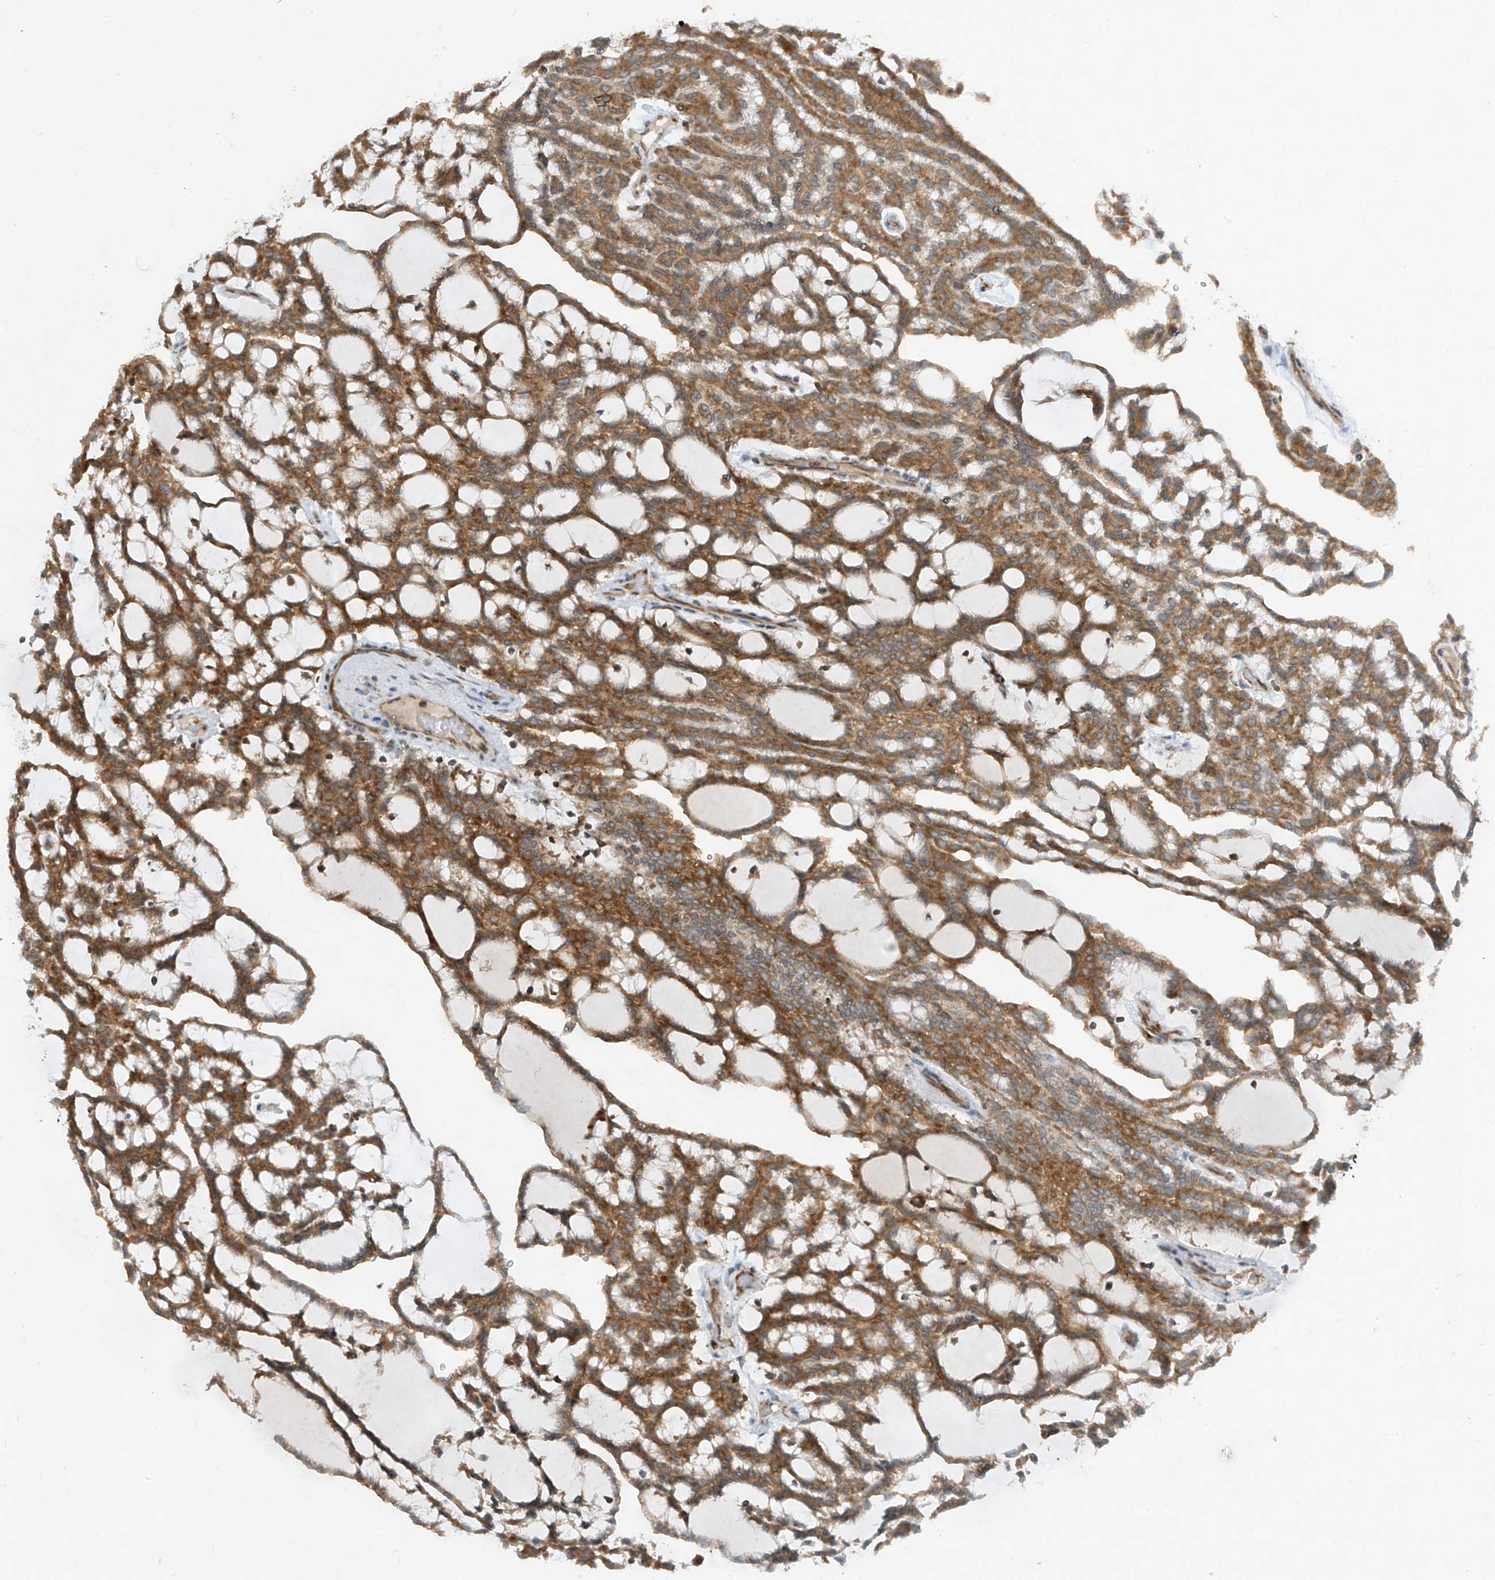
{"staining": {"intensity": "moderate", "quantity": ">75%", "location": "cytoplasmic/membranous"}, "tissue": "renal cancer", "cell_type": "Tumor cells", "image_type": "cancer", "snomed": [{"axis": "morphology", "description": "Adenocarcinoma, NOS"}, {"axis": "topography", "description": "Kidney"}], "caption": "Renal adenocarcinoma tissue demonstrates moderate cytoplasmic/membranous positivity in approximately >75% of tumor cells", "gene": "RPL34", "patient": {"sex": "male", "age": 63}}